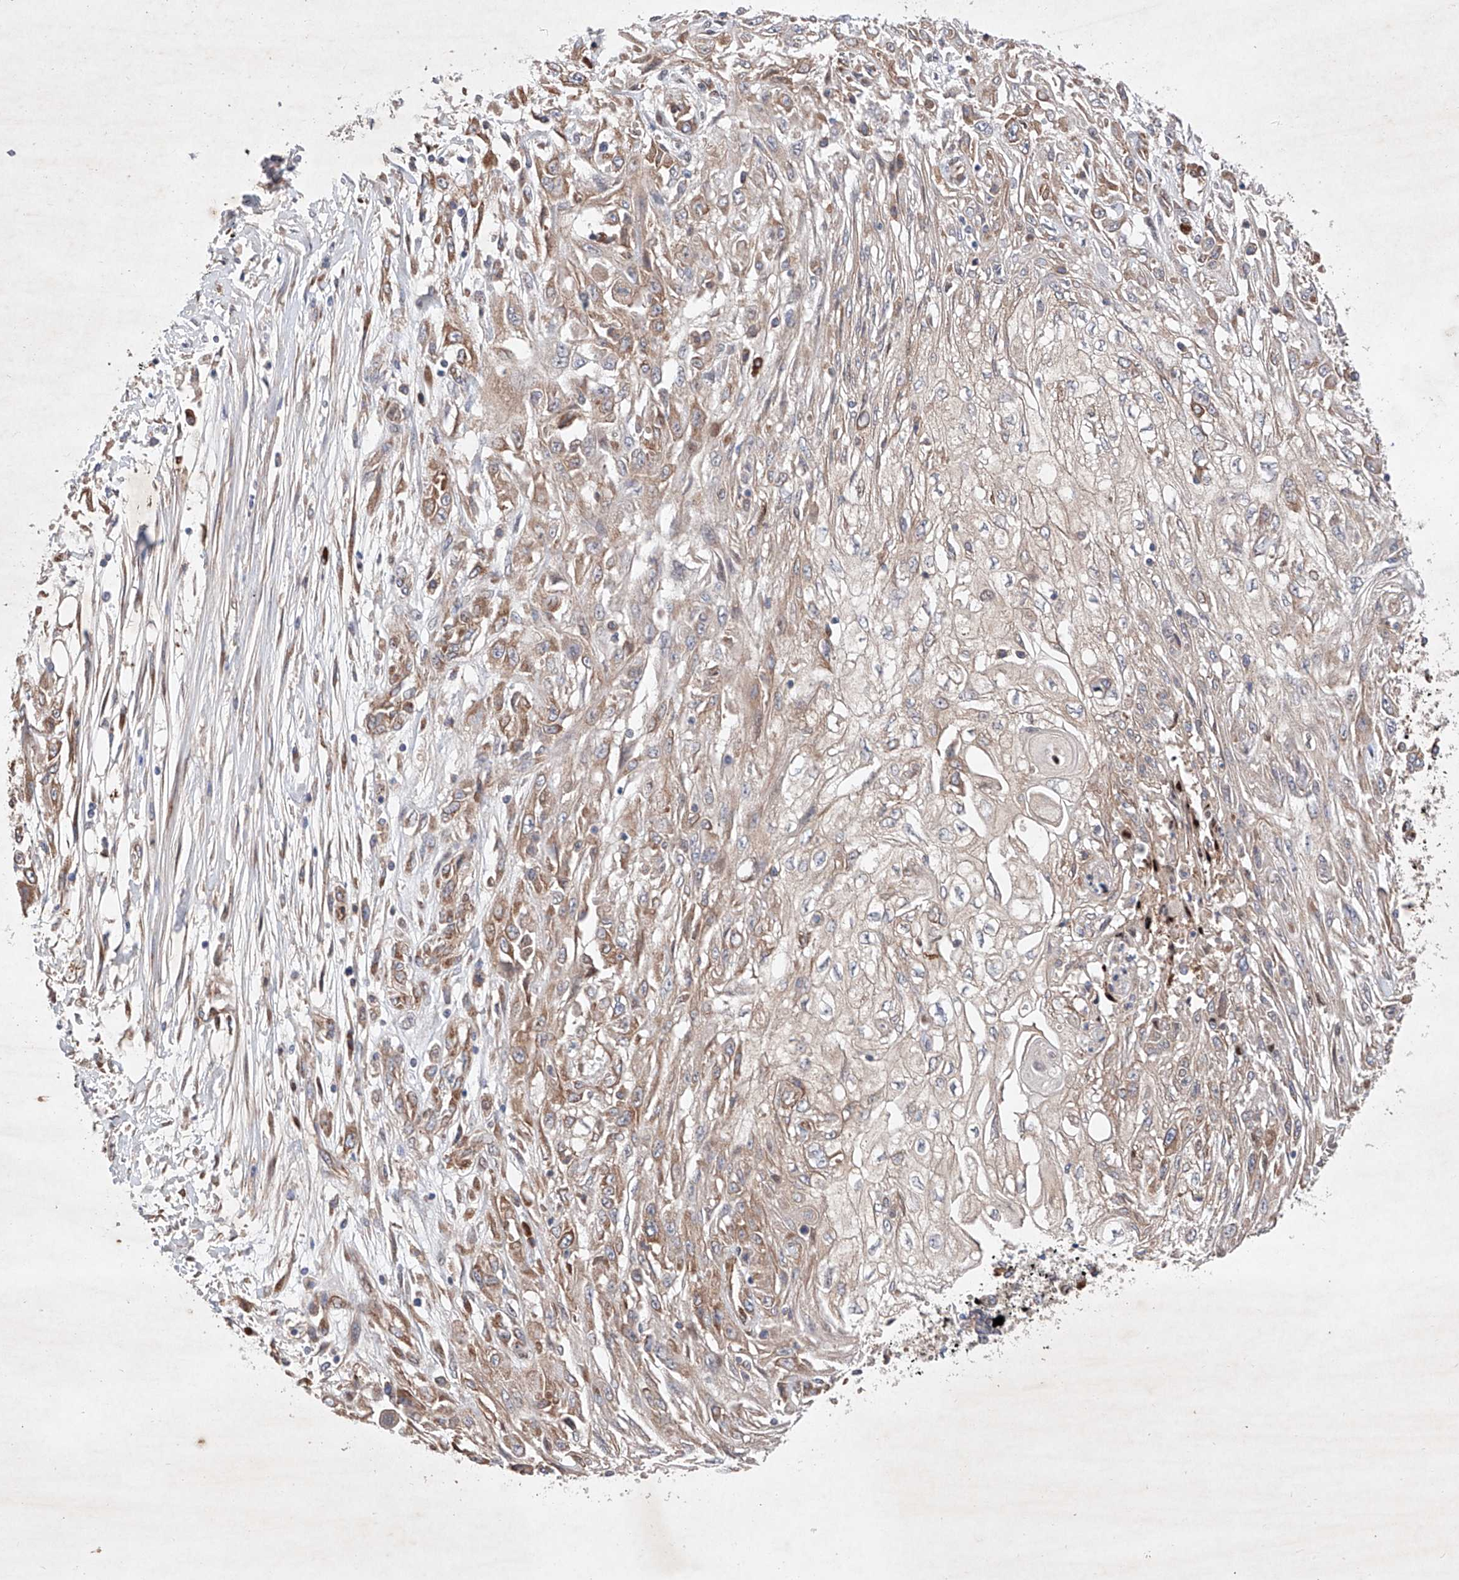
{"staining": {"intensity": "weak", "quantity": ">75%", "location": "cytoplasmic/membranous"}, "tissue": "skin cancer", "cell_type": "Tumor cells", "image_type": "cancer", "snomed": [{"axis": "morphology", "description": "Squamous cell carcinoma, NOS"}, {"axis": "morphology", "description": "Squamous cell carcinoma, metastatic, NOS"}, {"axis": "topography", "description": "Skin"}, {"axis": "topography", "description": "Lymph node"}], "caption": "Protein expression analysis of skin cancer (squamous cell carcinoma) shows weak cytoplasmic/membranous expression in approximately >75% of tumor cells.", "gene": "FASTK", "patient": {"sex": "male", "age": 75}}